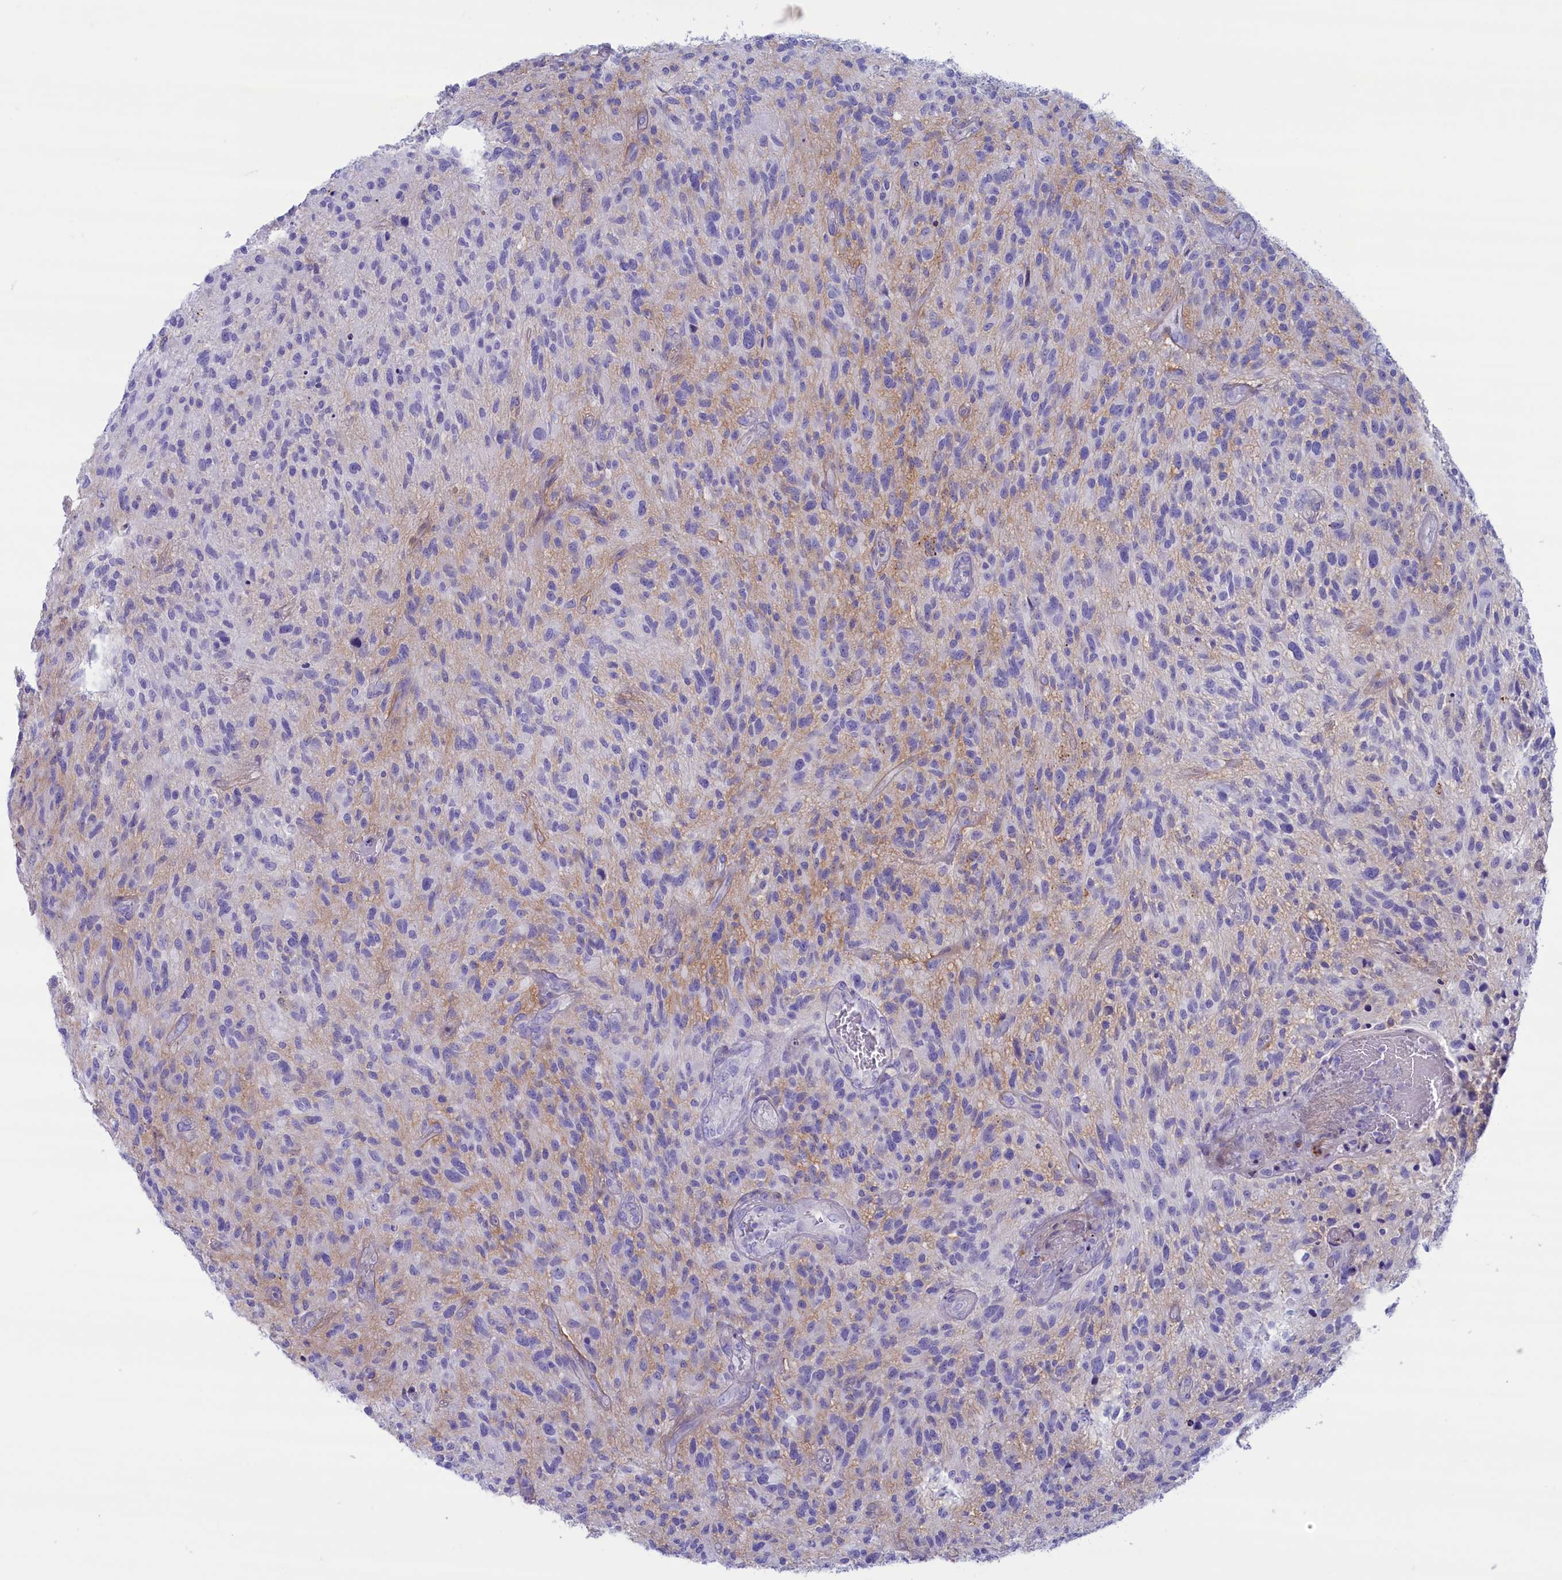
{"staining": {"intensity": "negative", "quantity": "none", "location": "none"}, "tissue": "glioma", "cell_type": "Tumor cells", "image_type": "cancer", "snomed": [{"axis": "morphology", "description": "Glioma, malignant, High grade"}, {"axis": "topography", "description": "Brain"}], "caption": "There is no significant positivity in tumor cells of malignant high-grade glioma.", "gene": "MPV17L2", "patient": {"sex": "male", "age": 47}}